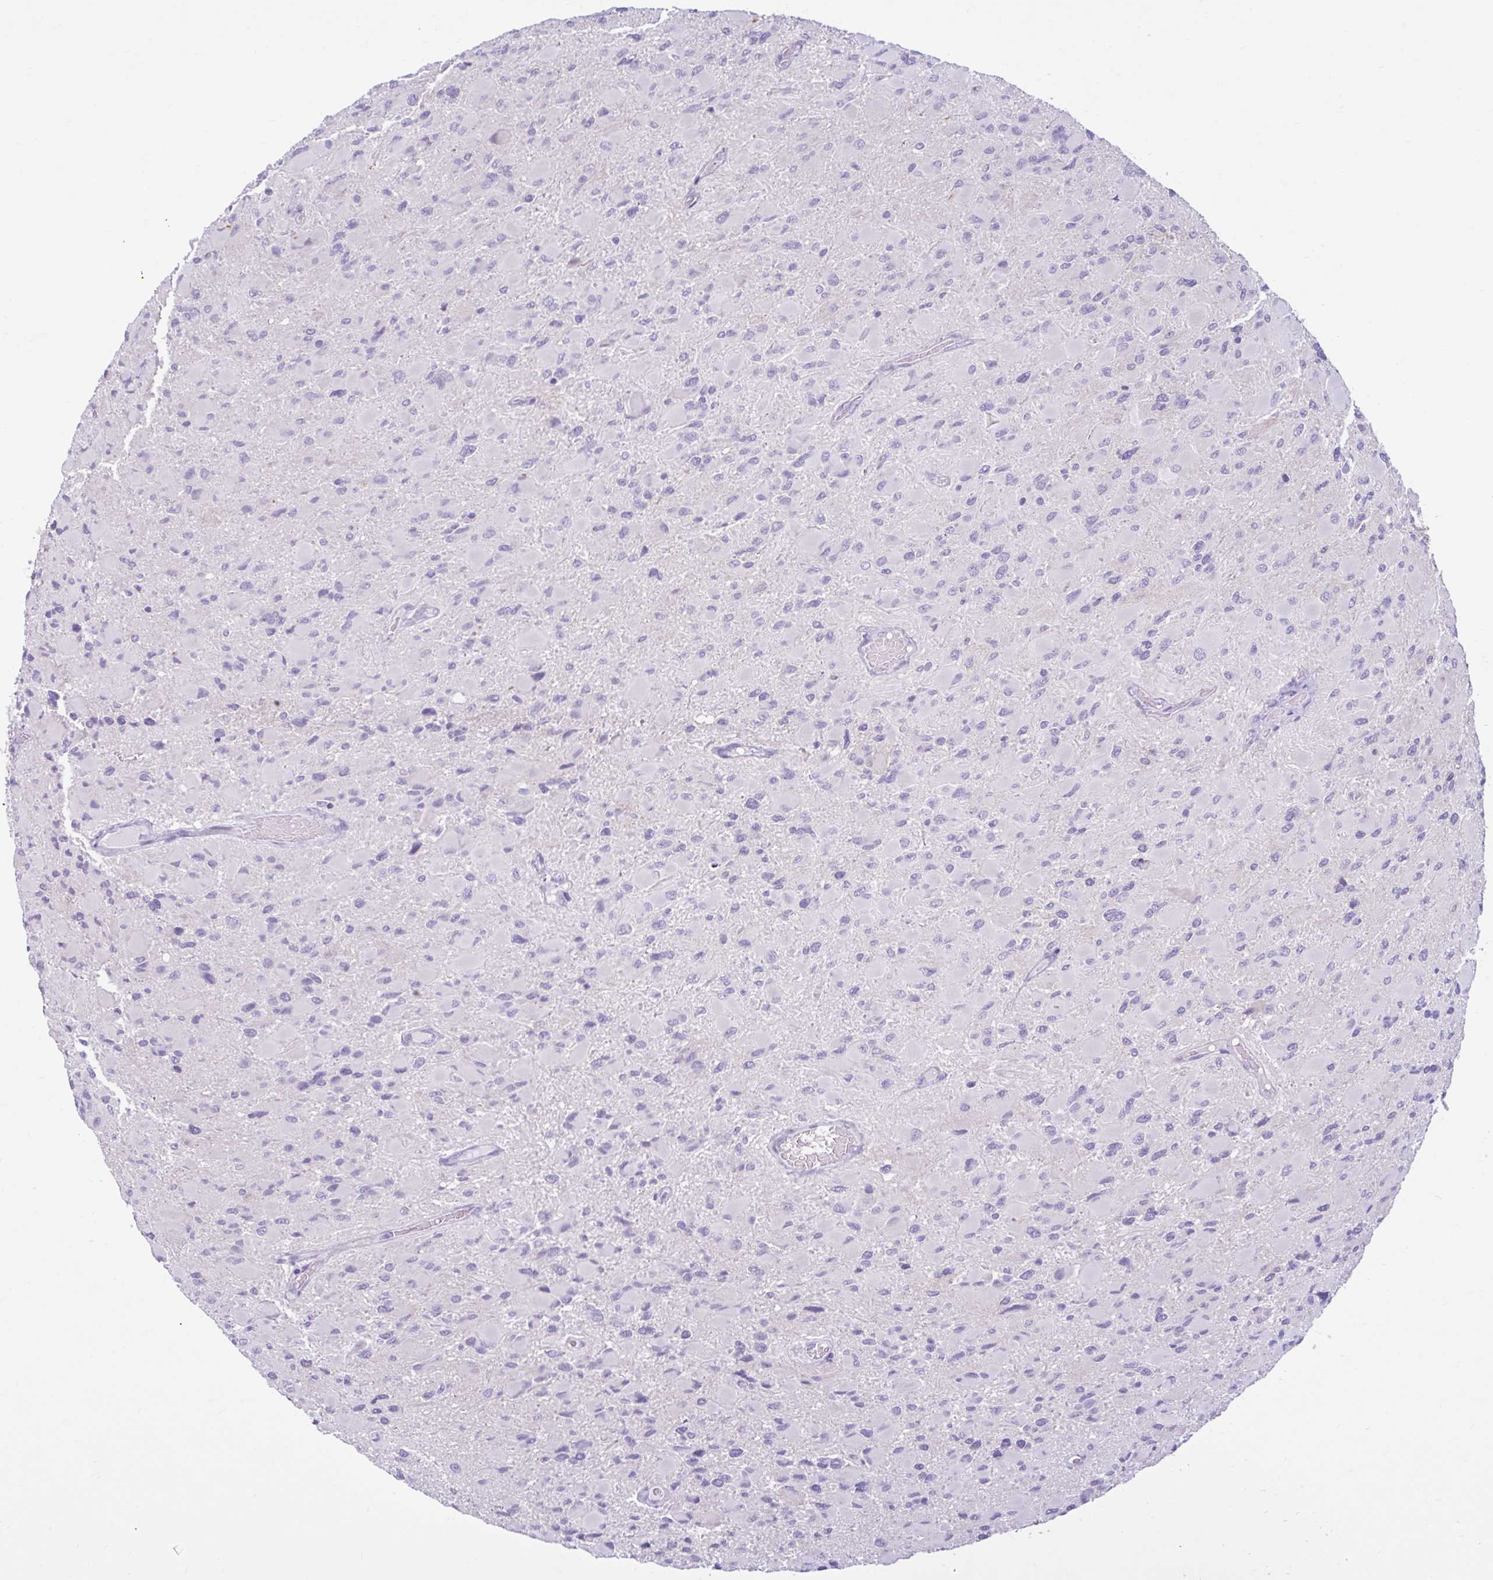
{"staining": {"intensity": "negative", "quantity": "none", "location": "none"}, "tissue": "glioma", "cell_type": "Tumor cells", "image_type": "cancer", "snomed": [{"axis": "morphology", "description": "Glioma, malignant, High grade"}, {"axis": "topography", "description": "Cerebral cortex"}], "caption": "The micrograph displays no staining of tumor cells in glioma. (DAB IHC, high magnification).", "gene": "FAM153A", "patient": {"sex": "female", "age": 36}}